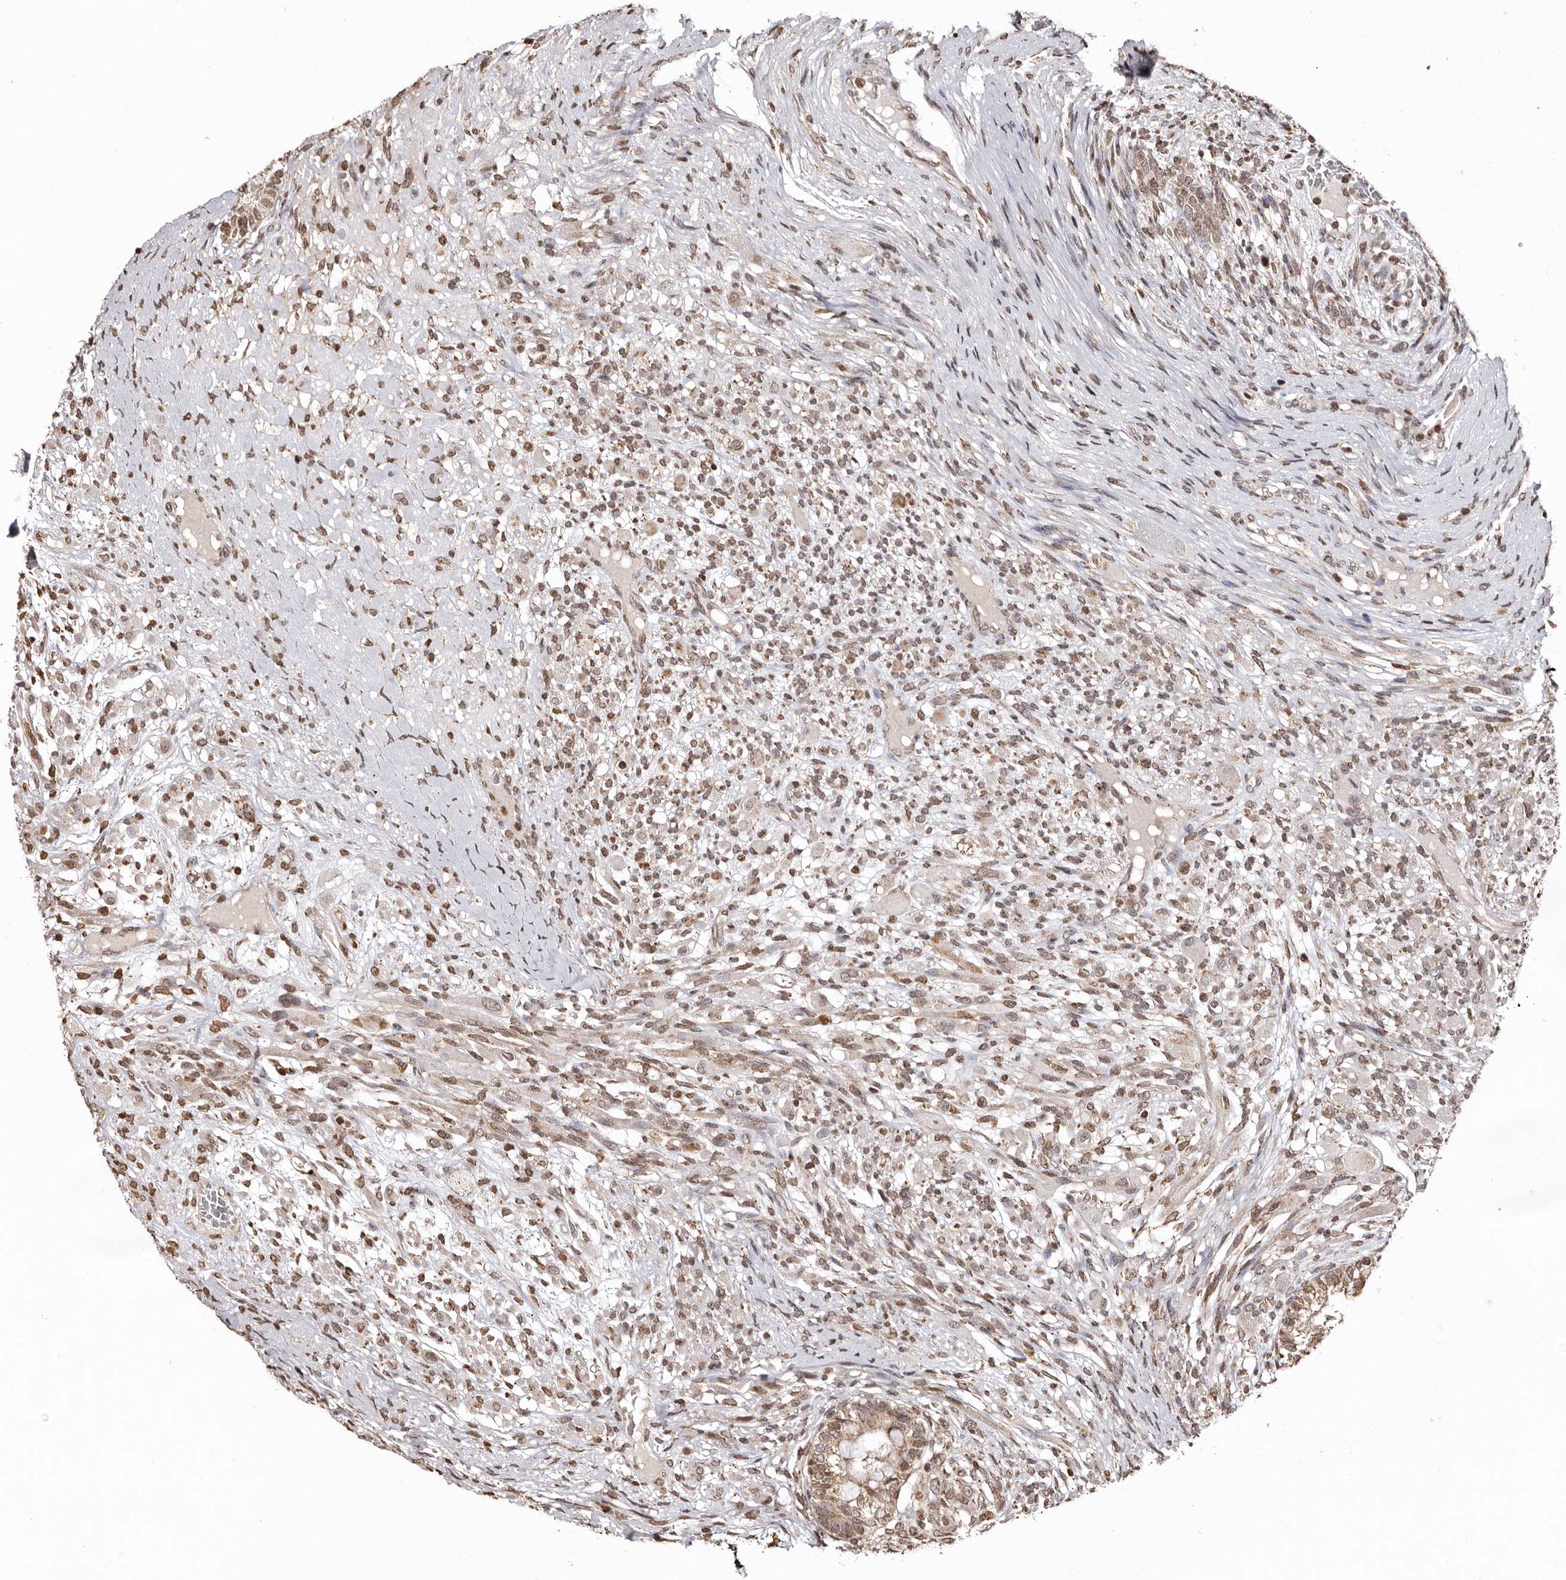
{"staining": {"intensity": "moderate", "quantity": ">75%", "location": "nuclear"}, "tissue": "testis cancer", "cell_type": "Tumor cells", "image_type": "cancer", "snomed": [{"axis": "morphology", "description": "Seminoma, NOS"}, {"axis": "morphology", "description": "Carcinoma, Embryonal, NOS"}, {"axis": "topography", "description": "Testis"}], "caption": "Immunohistochemistry (IHC) (DAB (3,3'-diaminobenzidine)) staining of human testis cancer (embryonal carcinoma) shows moderate nuclear protein positivity in about >75% of tumor cells.", "gene": "CCDC190", "patient": {"sex": "male", "age": 28}}